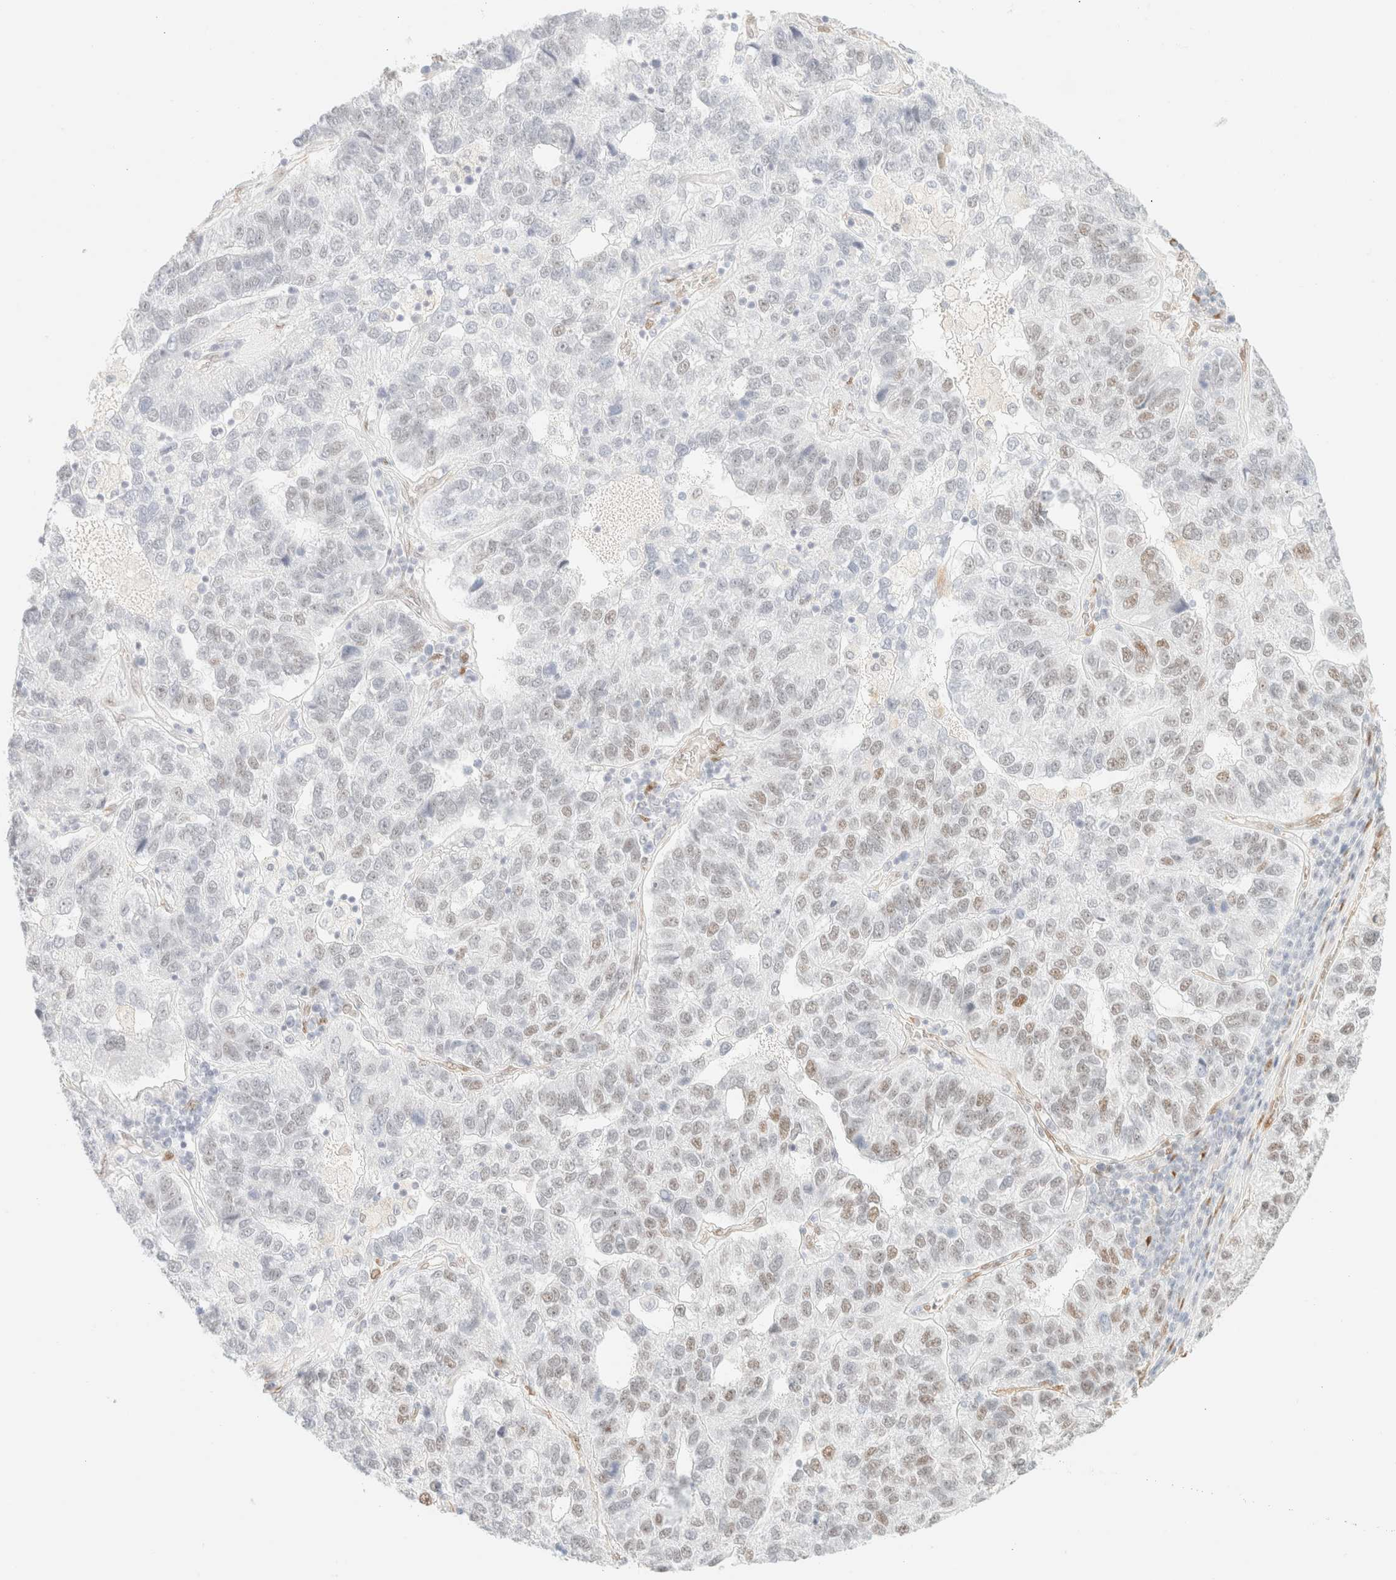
{"staining": {"intensity": "weak", "quantity": "<25%", "location": "nuclear"}, "tissue": "pancreatic cancer", "cell_type": "Tumor cells", "image_type": "cancer", "snomed": [{"axis": "morphology", "description": "Adenocarcinoma, NOS"}, {"axis": "topography", "description": "Pancreas"}], "caption": "An image of human pancreatic cancer is negative for staining in tumor cells.", "gene": "ZSCAN18", "patient": {"sex": "female", "age": 61}}